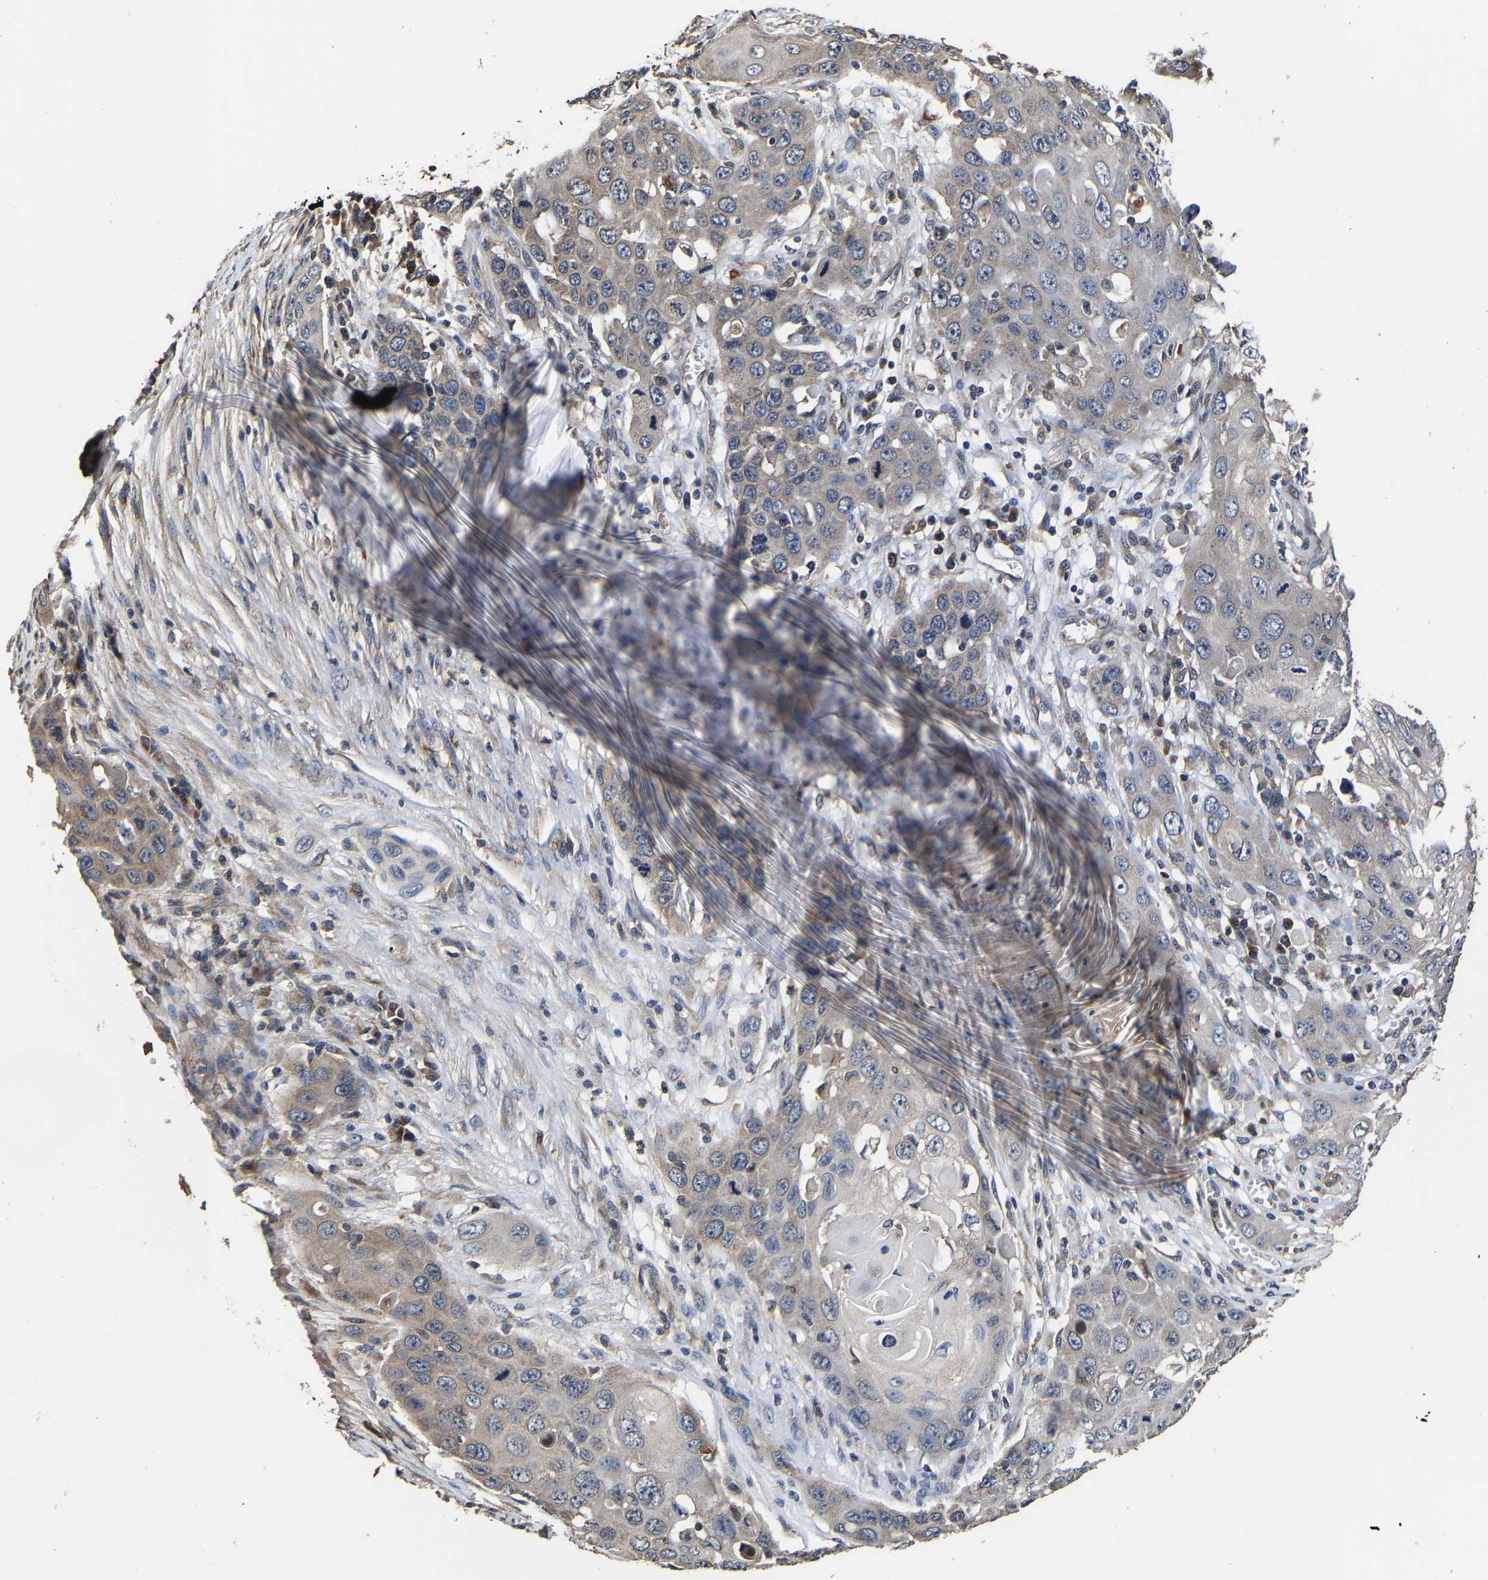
{"staining": {"intensity": "negative", "quantity": "none", "location": "none"}, "tissue": "skin cancer", "cell_type": "Tumor cells", "image_type": "cancer", "snomed": [{"axis": "morphology", "description": "Squamous cell carcinoma, NOS"}, {"axis": "topography", "description": "Skin"}], "caption": "DAB (3,3'-diaminobenzidine) immunohistochemical staining of skin cancer reveals no significant staining in tumor cells.", "gene": "EBAG9", "patient": {"sex": "male", "age": 55}}